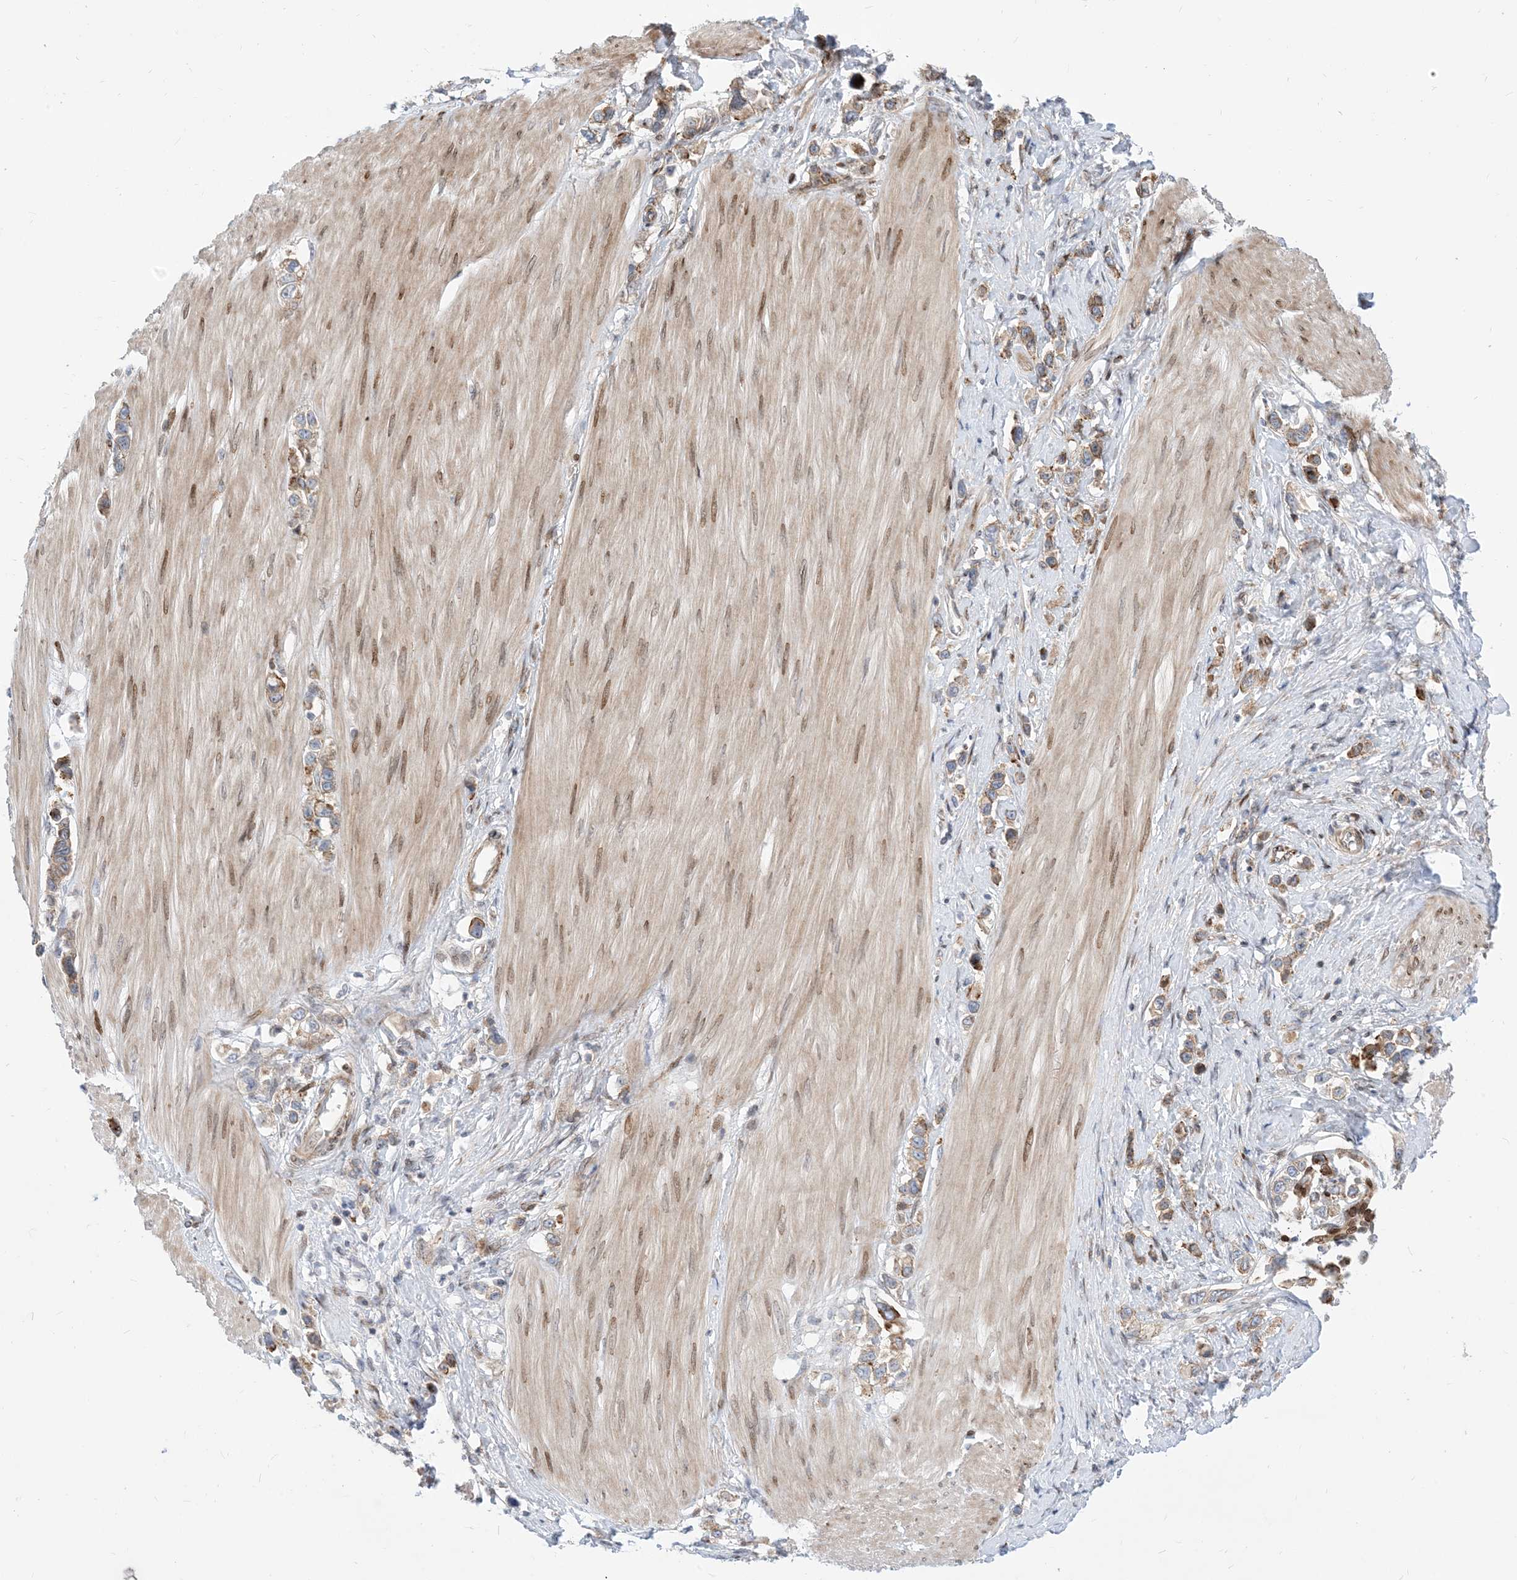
{"staining": {"intensity": "moderate", "quantity": ">75%", "location": "cytoplasmic/membranous"}, "tissue": "stomach cancer", "cell_type": "Tumor cells", "image_type": "cancer", "snomed": [{"axis": "morphology", "description": "Adenocarcinoma, NOS"}, {"axis": "topography", "description": "Stomach"}], "caption": "Immunohistochemistry (IHC) (DAB) staining of human stomach adenocarcinoma demonstrates moderate cytoplasmic/membranous protein staining in approximately >75% of tumor cells.", "gene": "TYSND1", "patient": {"sex": "female", "age": 65}}